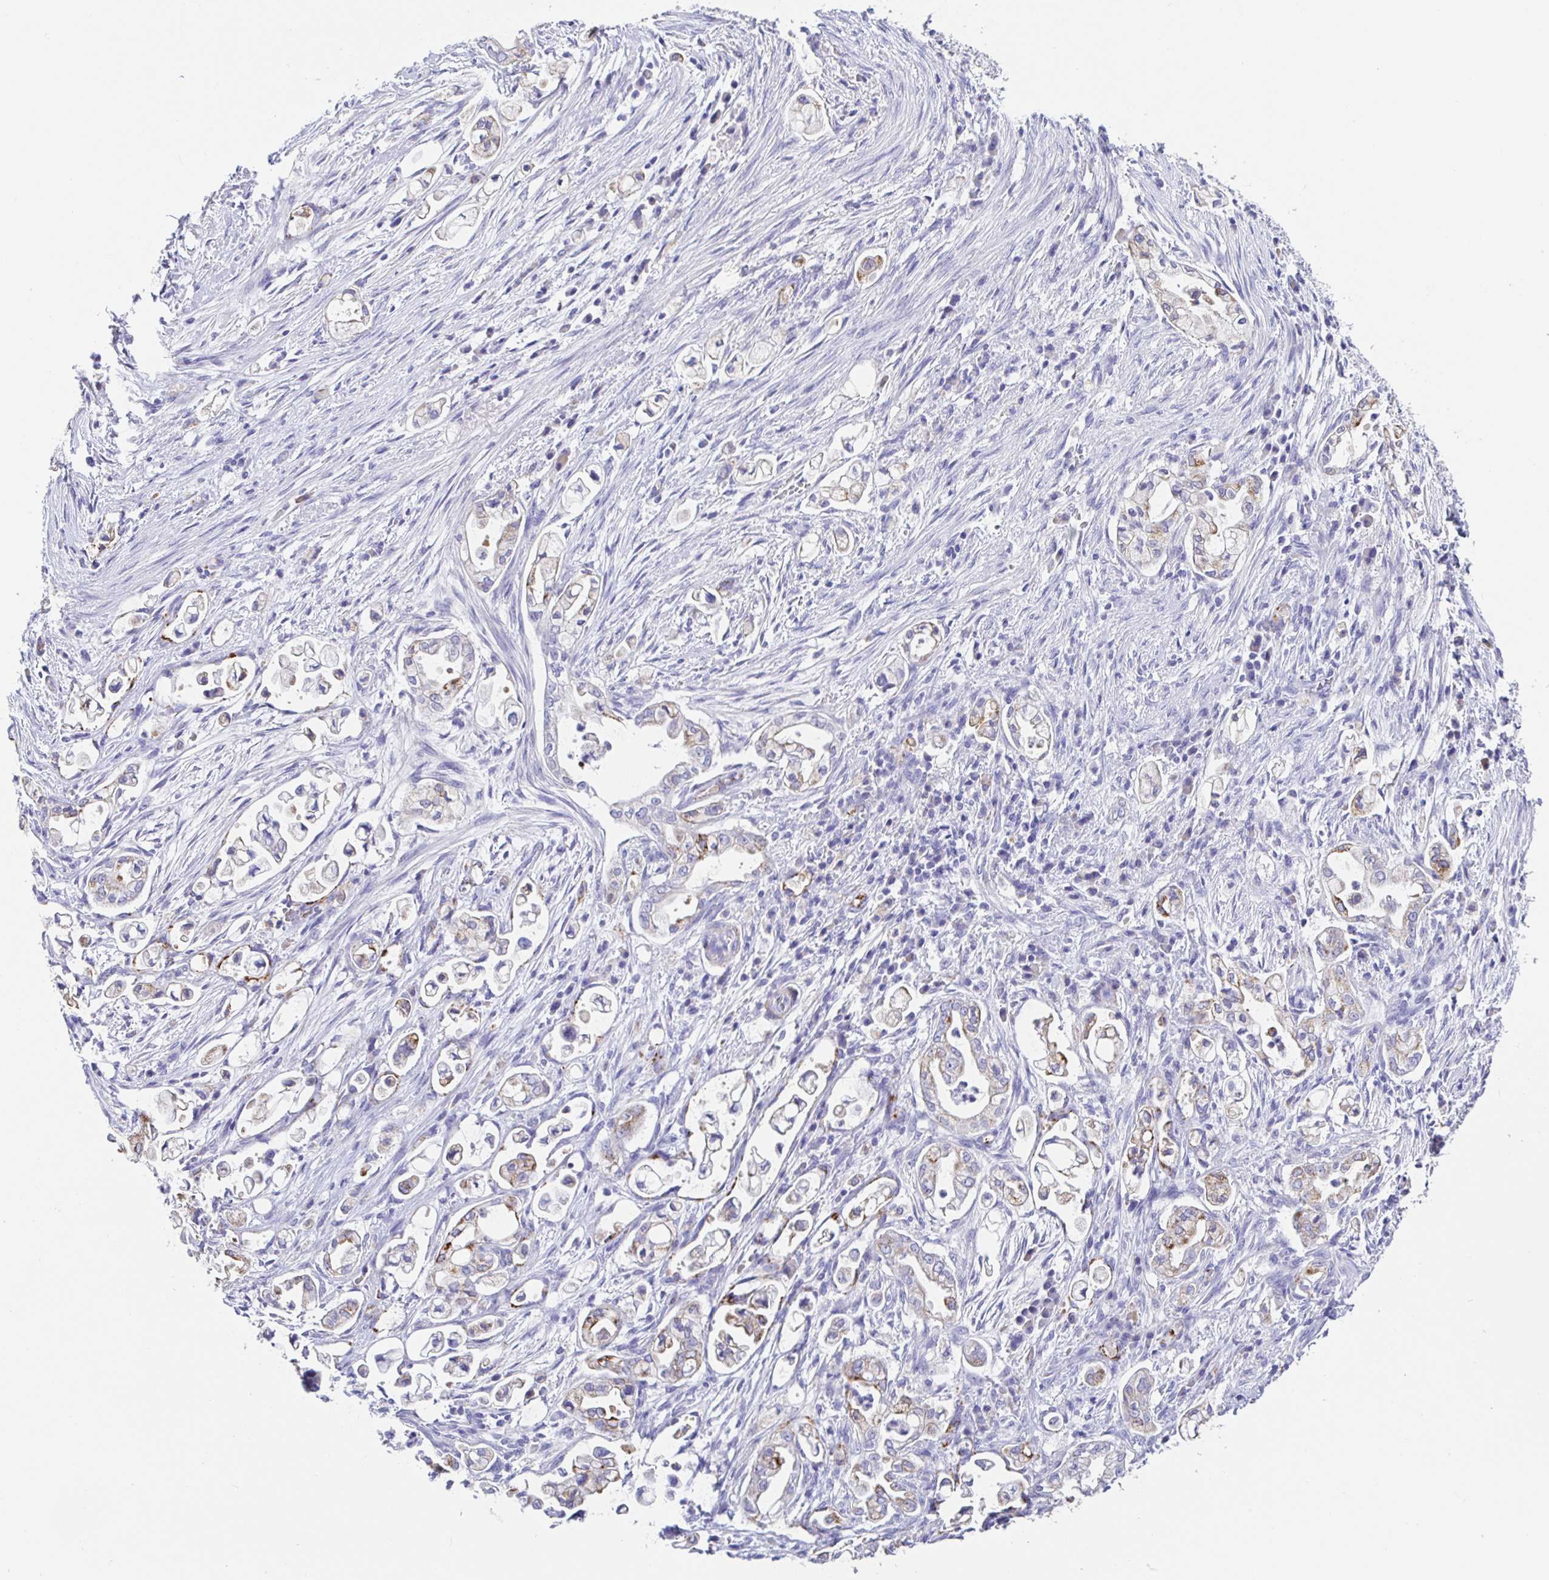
{"staining": {"intensity": "weak", "quantity": "<25%", "location": "cytoplasmic/membranous"}, "tissue": "pancreatic cancer", "cell_type": "Tumor cells", "image_type": "cancer", "snomed": [{"axis": "morphology", "description": "Adenocarcinoma, NOS"}, {"axis": "topography", "description": "Pancreas"}], "caption": "Immunohistochemistry micrograph of neoplastic tissue: human pancreatic cancer (adenocarcinoma) stained with DAB (3,3'-diaminobenzidine) displays no significant protein expression in tumor cells. (DAB (3,3'-diaminobenzidine) IHC visualized using brightfield microscopy, high magnification).", "gene": "MAOA", "patient": {"sex": "female", "age": 69}}